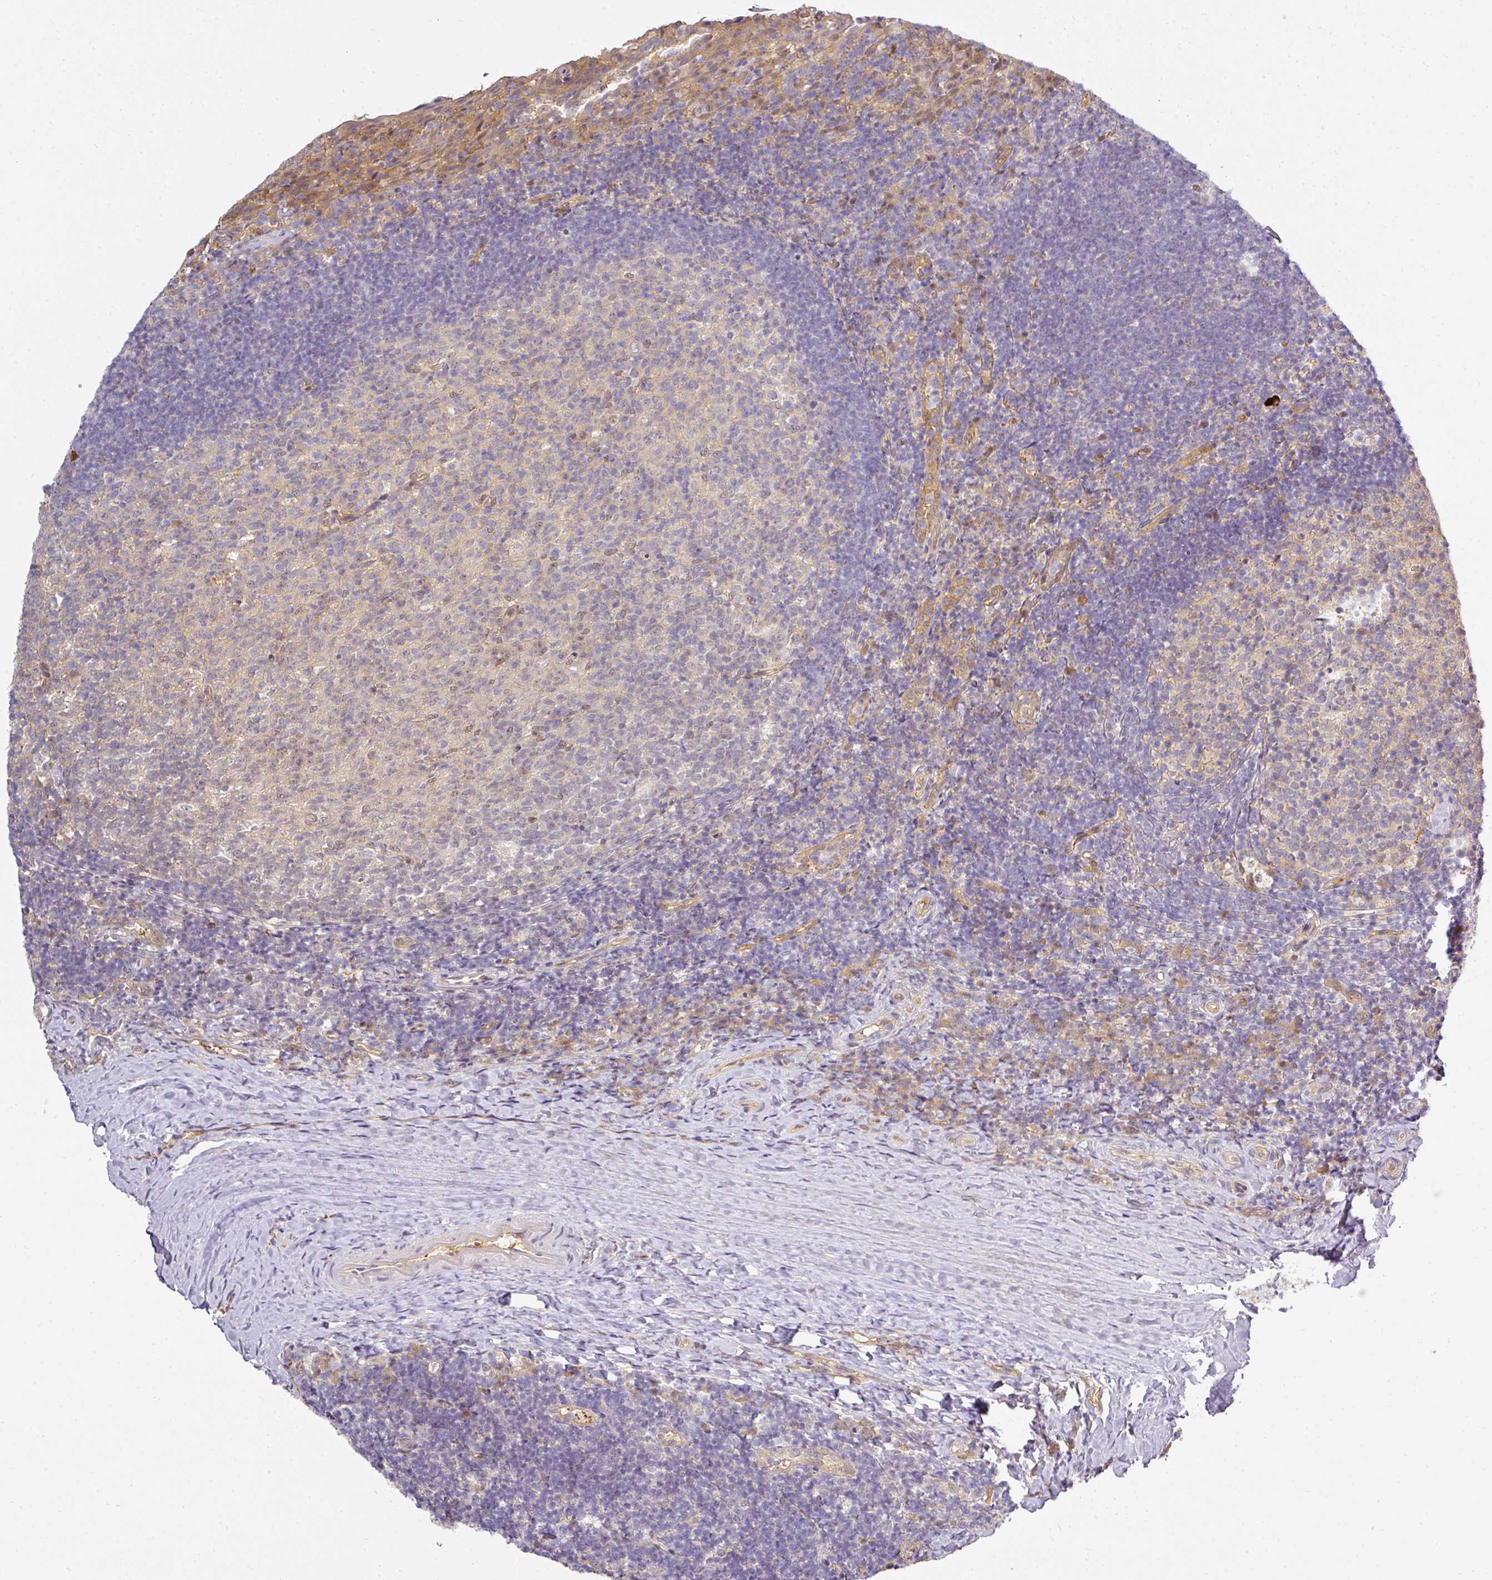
{"staining": {"intensity": "weak", "quantity": "<25%", "location": "nuclear"}, "tissue": "tonsil", "cell_type": "Germinal center cells", "image_type": "normal", "snomed": [{"axis": "morphology", "description": "Normal tissue, NOS"}, {"axis": "topography", "description": "Tonsil"}], "caption": "Immunohistochemistry histopathology image of benign tonsil: human tonsil stained with DAB displays no significant protein positivity in germinal center cells. (Stains: DAB immunohistochemistry (IHC) with hematoxylin counter stain, Microscopy: brightfield microscopy at high magnification).", "gene": "ANKRD18A", "patient": {"sex": "female", "age": 10}}